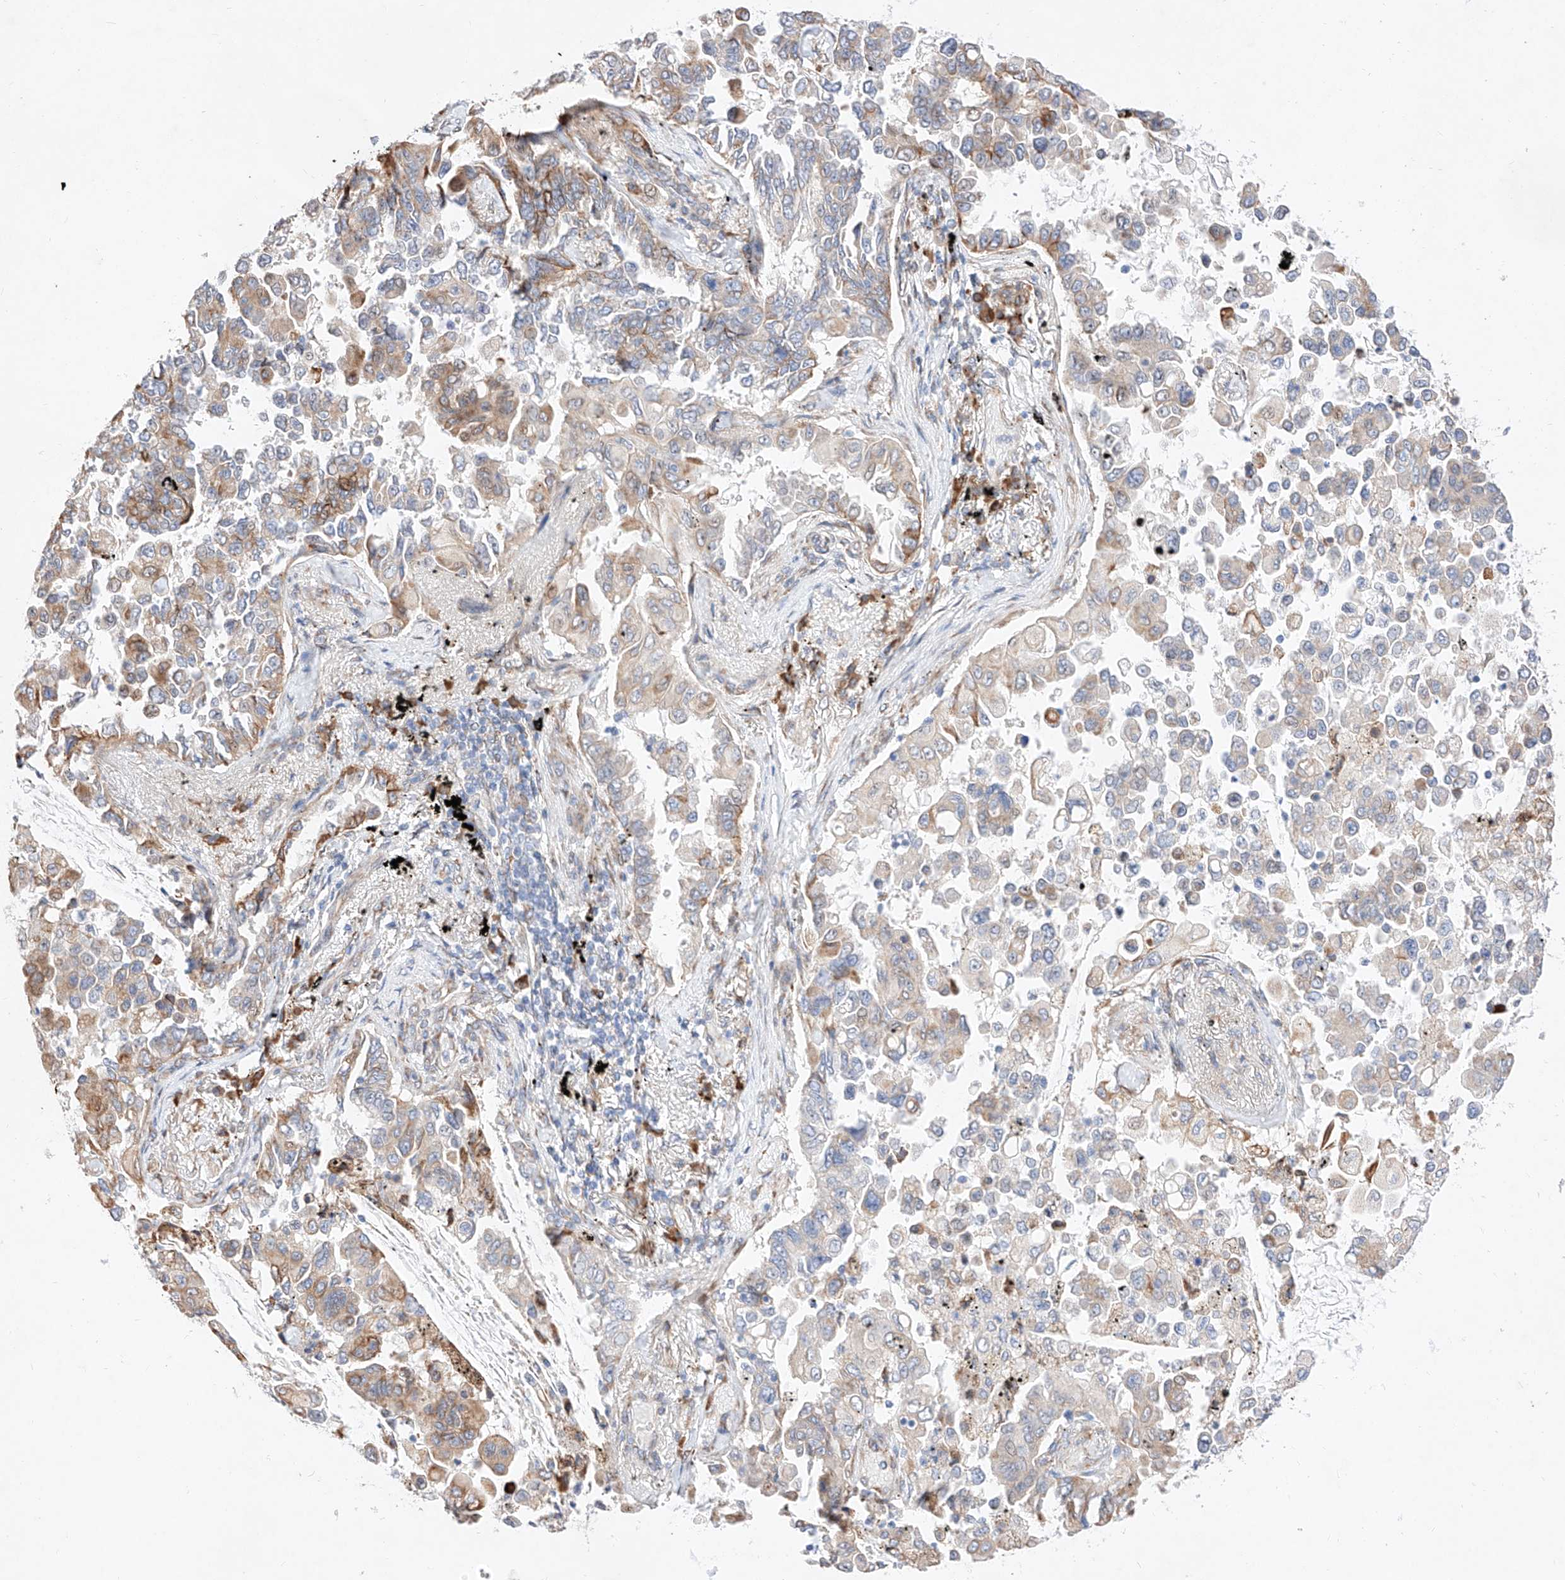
{"staining": {"intensity": "weak", "quantity": "25%-75%", "location": "cytoplasmic/membranous"}, "tissue": "lung cancer", "cell_type": "Tumor cells", "image_type": "cancer", "snomed": [{"axis": "morphology", "description": "Adenocarcinoma, NOS"}, {"axis": "topography", "description": "Lung"}], "caption": "Protein staining of adenocarcinoma (lung) tissue demonstrates weak cytoplasmic/membranous expression in about 25%-75% of tumor cells.", "gene": "ATP9B", "patient": {"sex": "female", "age": 67}}